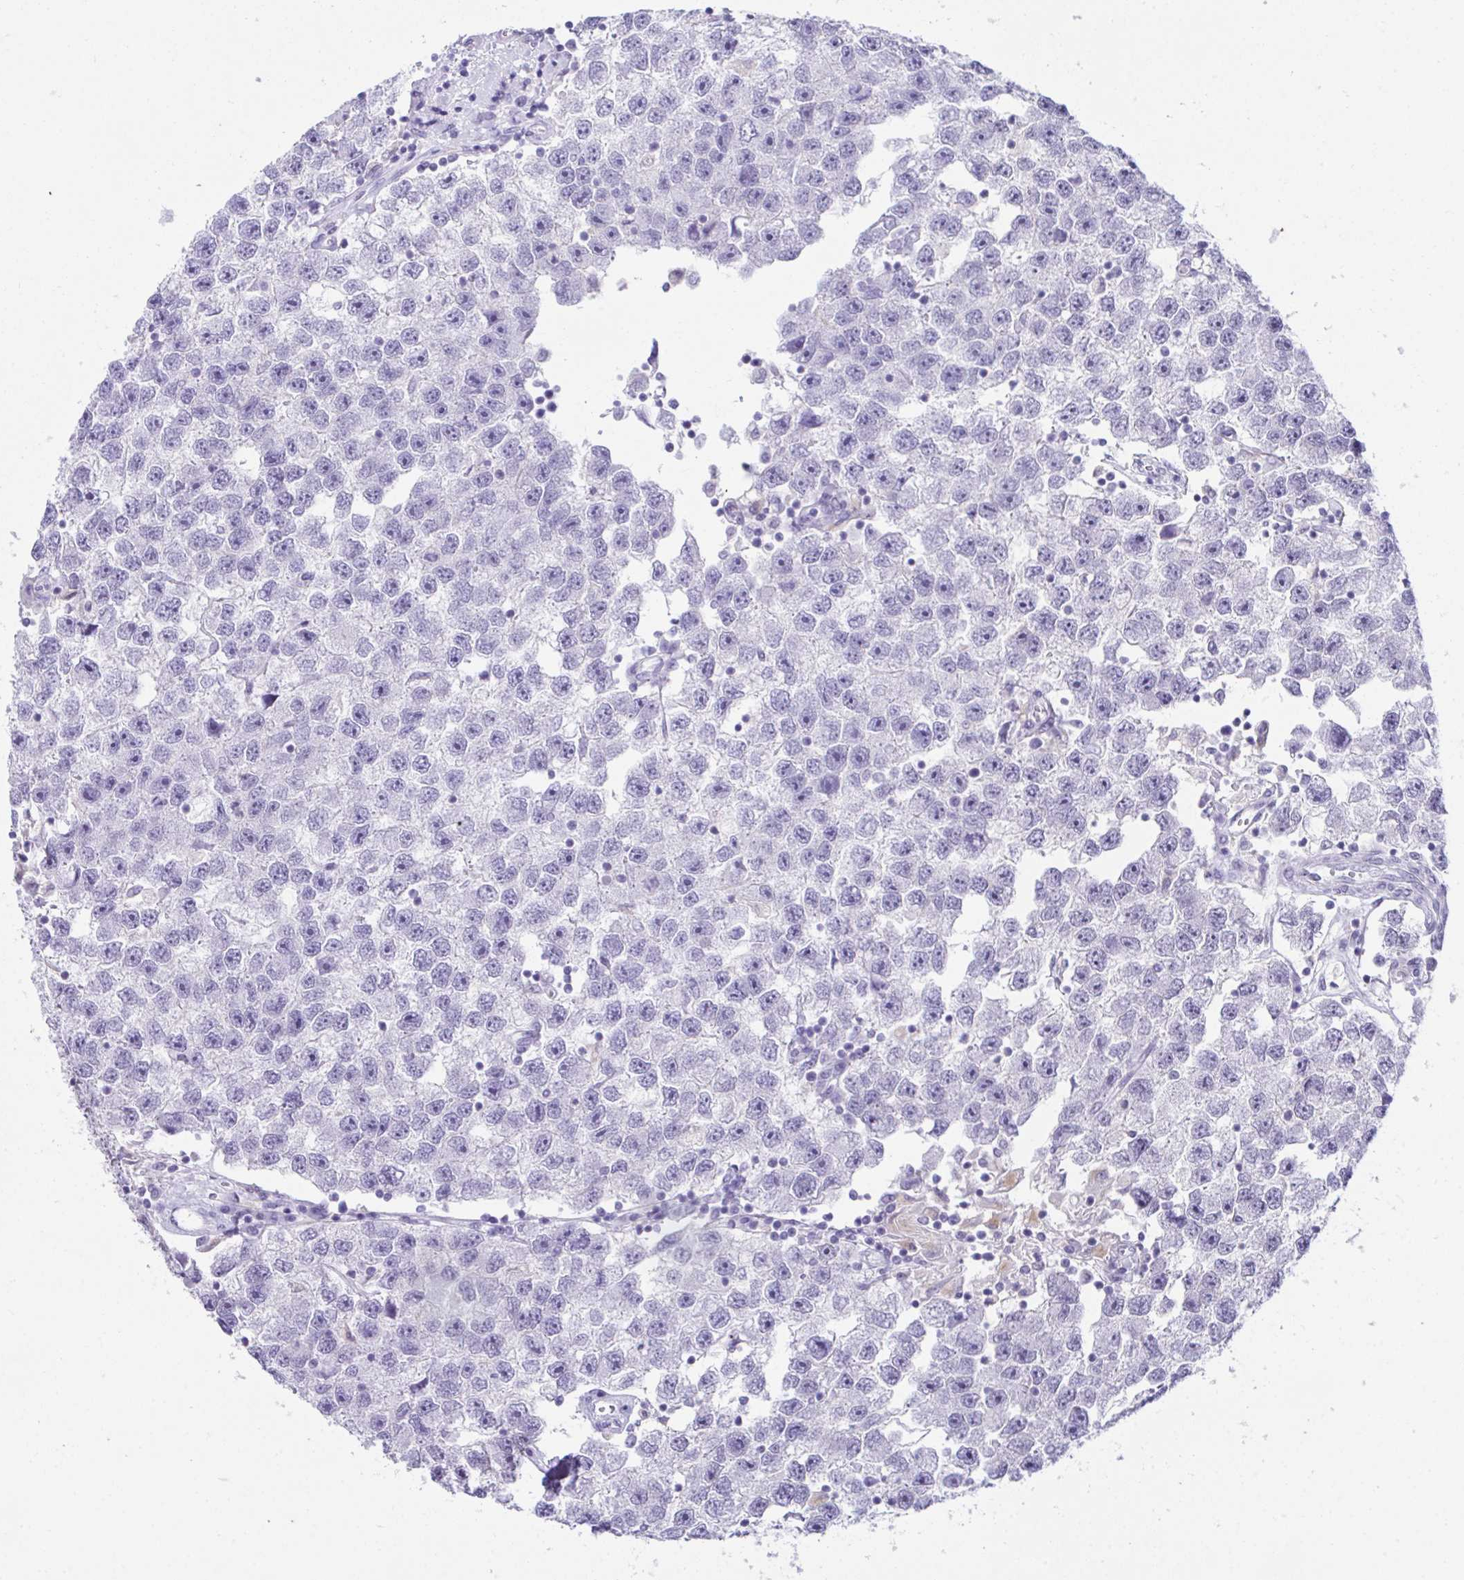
{"staining": {"intensity": "negative", "quantity": "none", "location": "none"}, "tissue": "testis cancer", "cell_type": "Tumor cells", "image_type": "cancer", "snomed": [{"axis": "morphology", "description": "Seminoma, NOS"}, {"axis": "topography", "description": "Testis"}], "caption": "IHC histopathology image of neoplastic tissue: seminoma (testis) stained with DAB demonstrates no significant protein positivity in tumor cells.", "gene": "ATP6V0D2", "patient": {"sex": "male", "age": 26}}